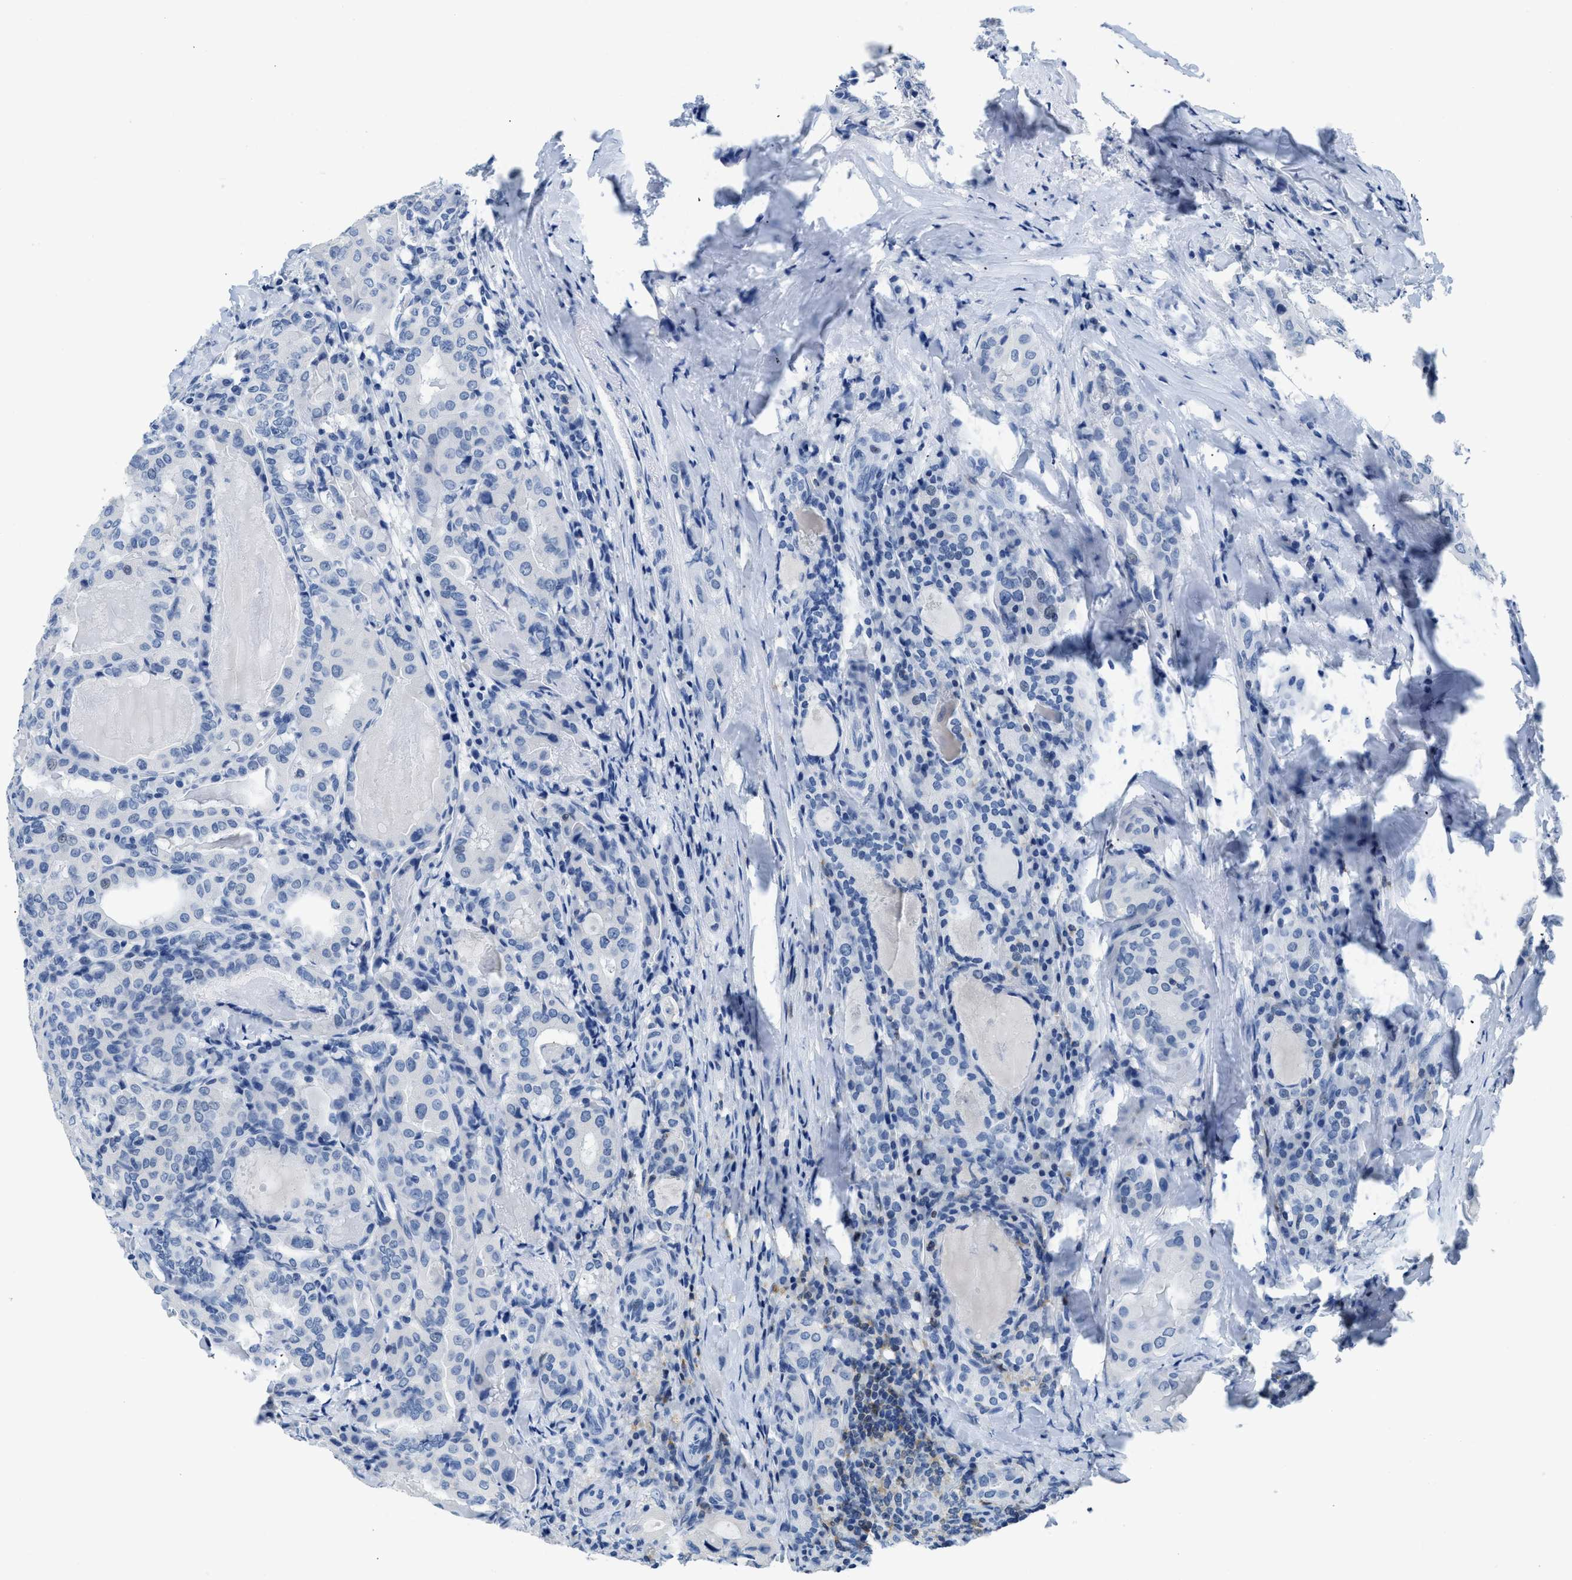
{"staining": {"intensity": "negative", "quantity": "none", "location": "none"}, "tissue": "thyroid cancer", "cell_type": "Tumor cells", "image_type": "cancer", "snomed": [{"axis": "morphology", "description": "Papillary adenocarcinoma, NOS"}, {"axis": "topography", "description": "Thyroid gland"}], "caption": "An immunohistochemistry (IHC) image of thyroid cancer is shown. There is no staining in tumor cells of thyroid cancer.", "gene": "NFATC2", "patient": {"sex": "female", "age": 42}}